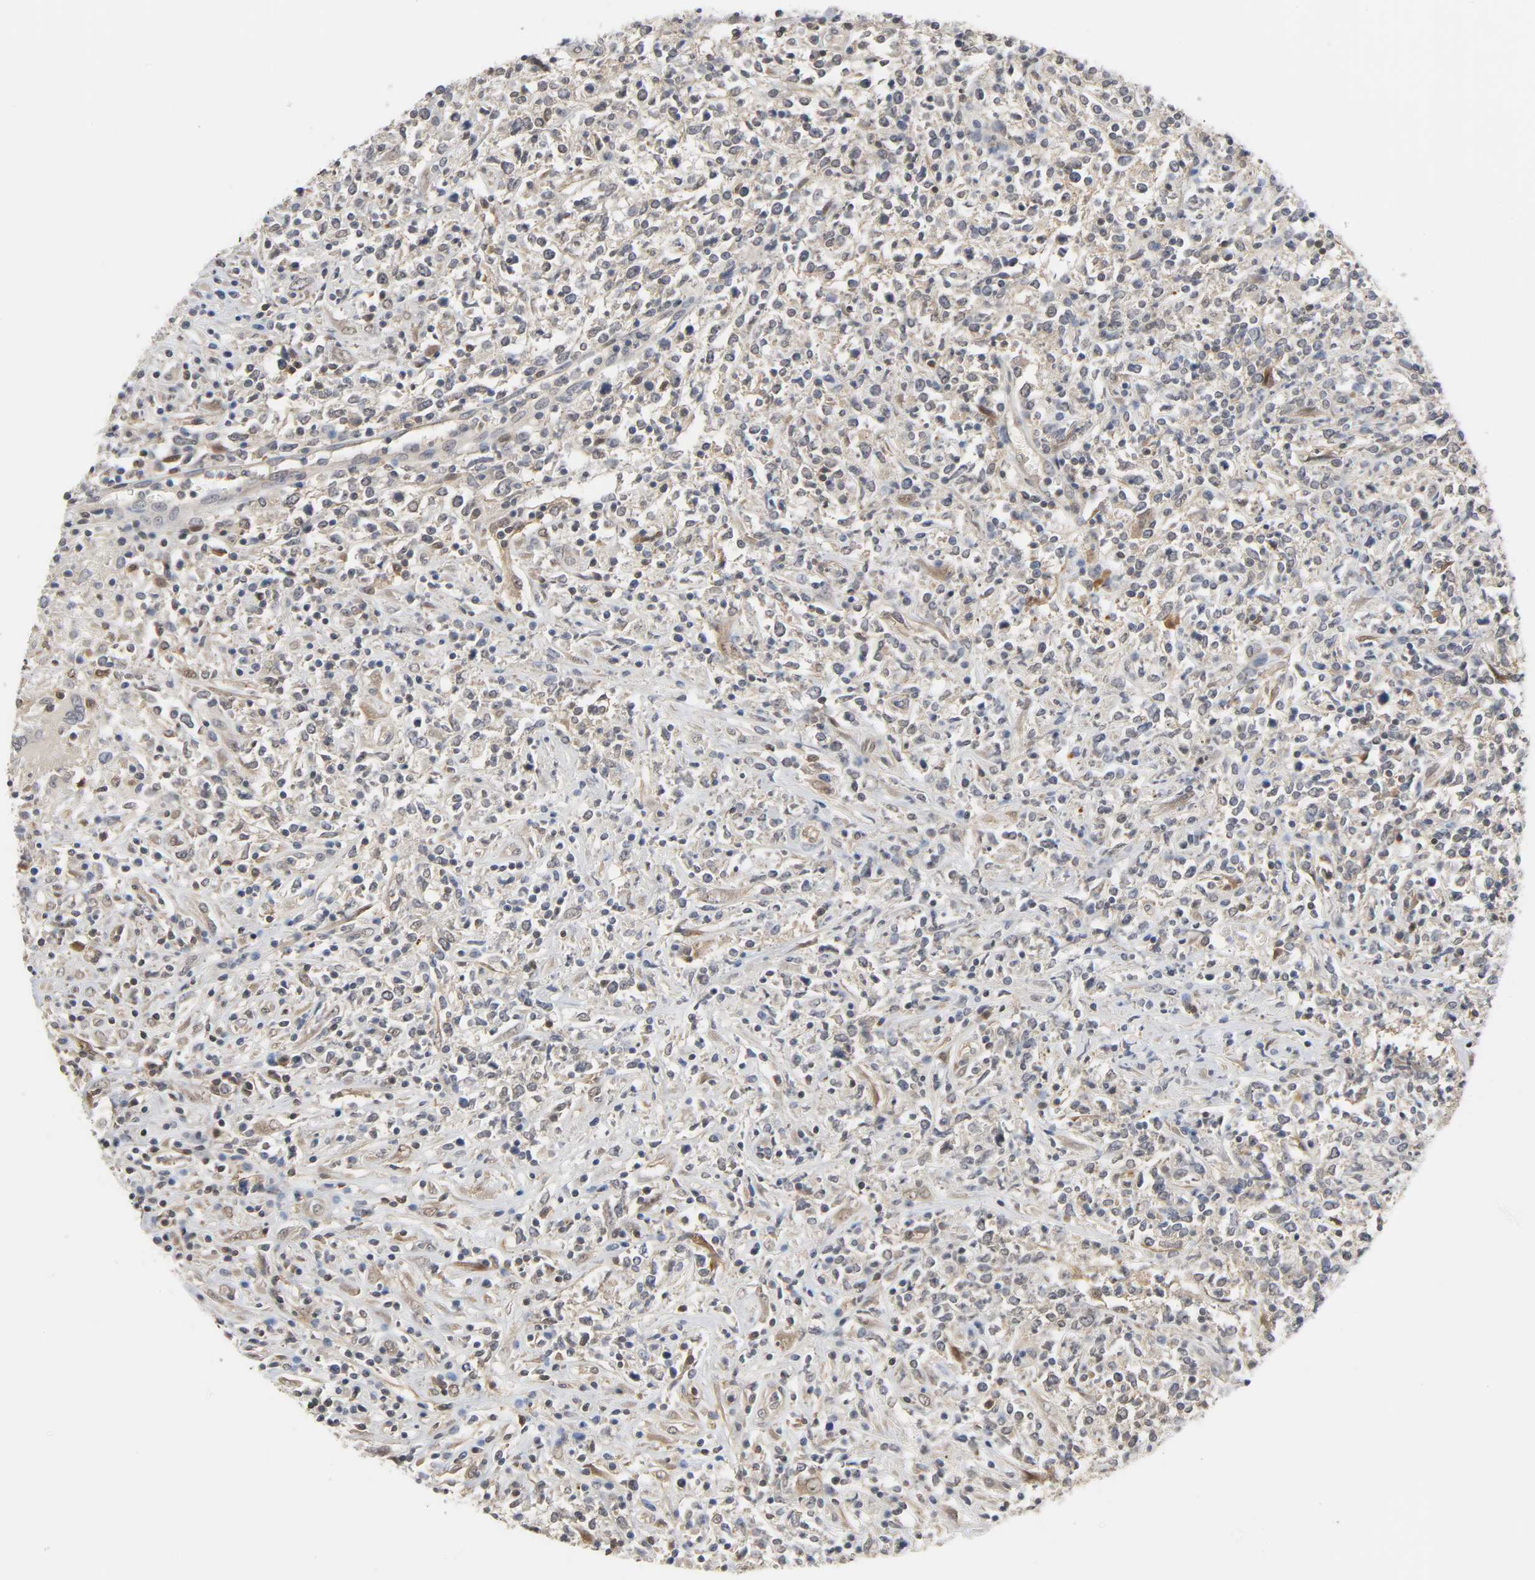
{"staining": {"intensity": "weak", "quantity": "25%-75%", "location": "cytoplasmic/membranous"}, "tissue": "lymphoma", "cell_type": "Tumor cells", "image_type": "cancer", "snomed": [{"axis": "morphology", "description": "Malignant lymphoma, non-Hodgkin's type, High grade"}, {"axis": "topography", "description": "Lymph node"}], "caption": "The histopathology image exhibits immunohistochemical staining of lymphoma. There is weak cytoplasmic/membranous expression is appreciated in about 25%-75% of tumor cells.", "gene": "MIF", "patient": {"sex": "female", "age": 84}}